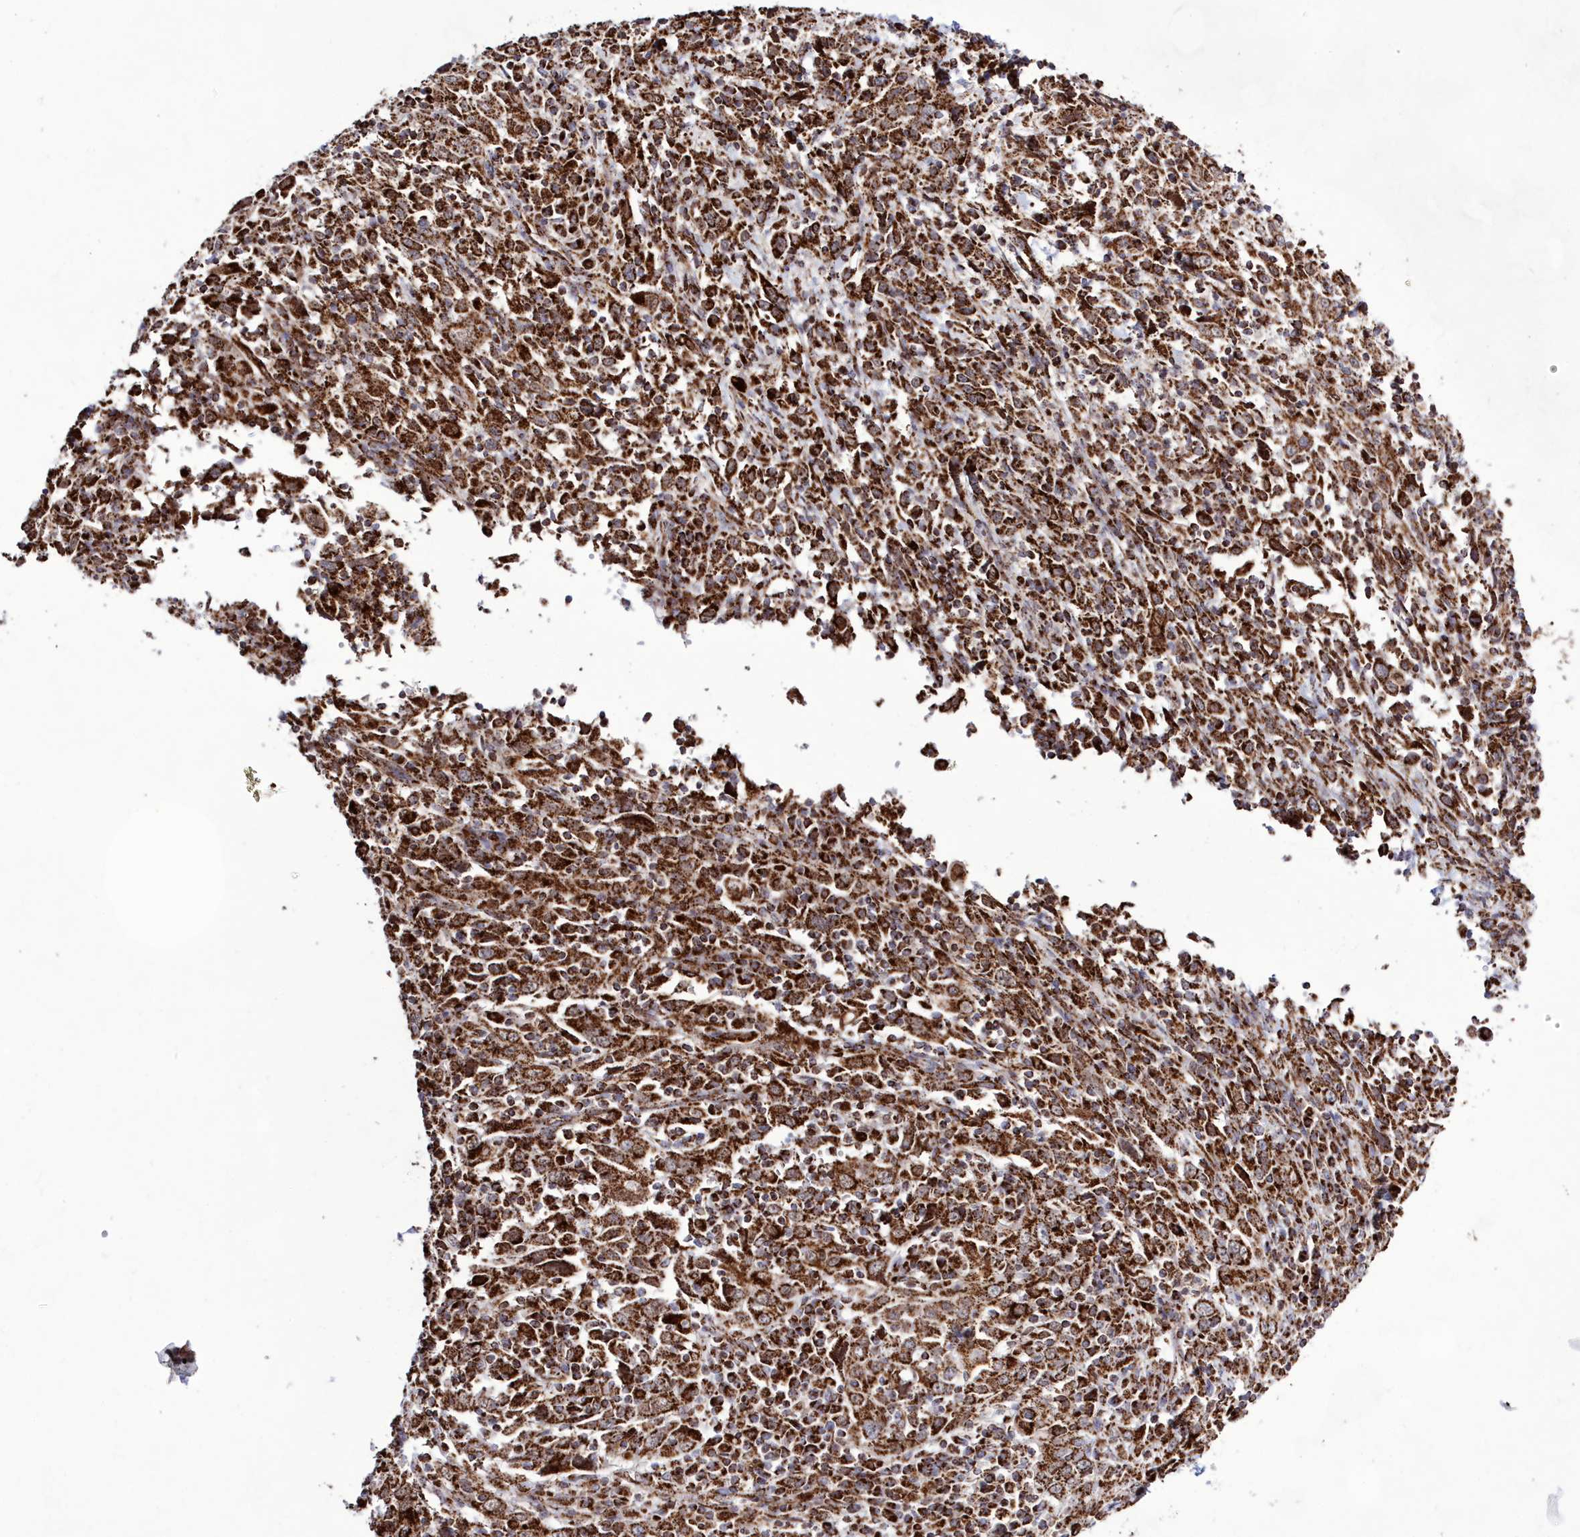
{"staining": {"intensity": "strong", "quantity": ">75%", "location": "cytoplasmic/membranous"}, "tissue": "cervical cancer", "cell_type": "Tumor cells", "image_type": "cancer", "snomed": [{"axis": "morphology", "description": "Squamous cell carcinoma, NOS"}, {"axis": "topography", "description": "Cervix"}], "caption": "Cervical cancer (squamous cell carcinoma) was stained to show a protein in brown. There is high levels of strong cytoplasmic/membranous positivity in approximately >75% of tumor cells. Ihc stains the protein of interest in brown and the nuclei are stained blue.", "gene": "HADHB", "patient": {"sex": "female", "age": 46}}